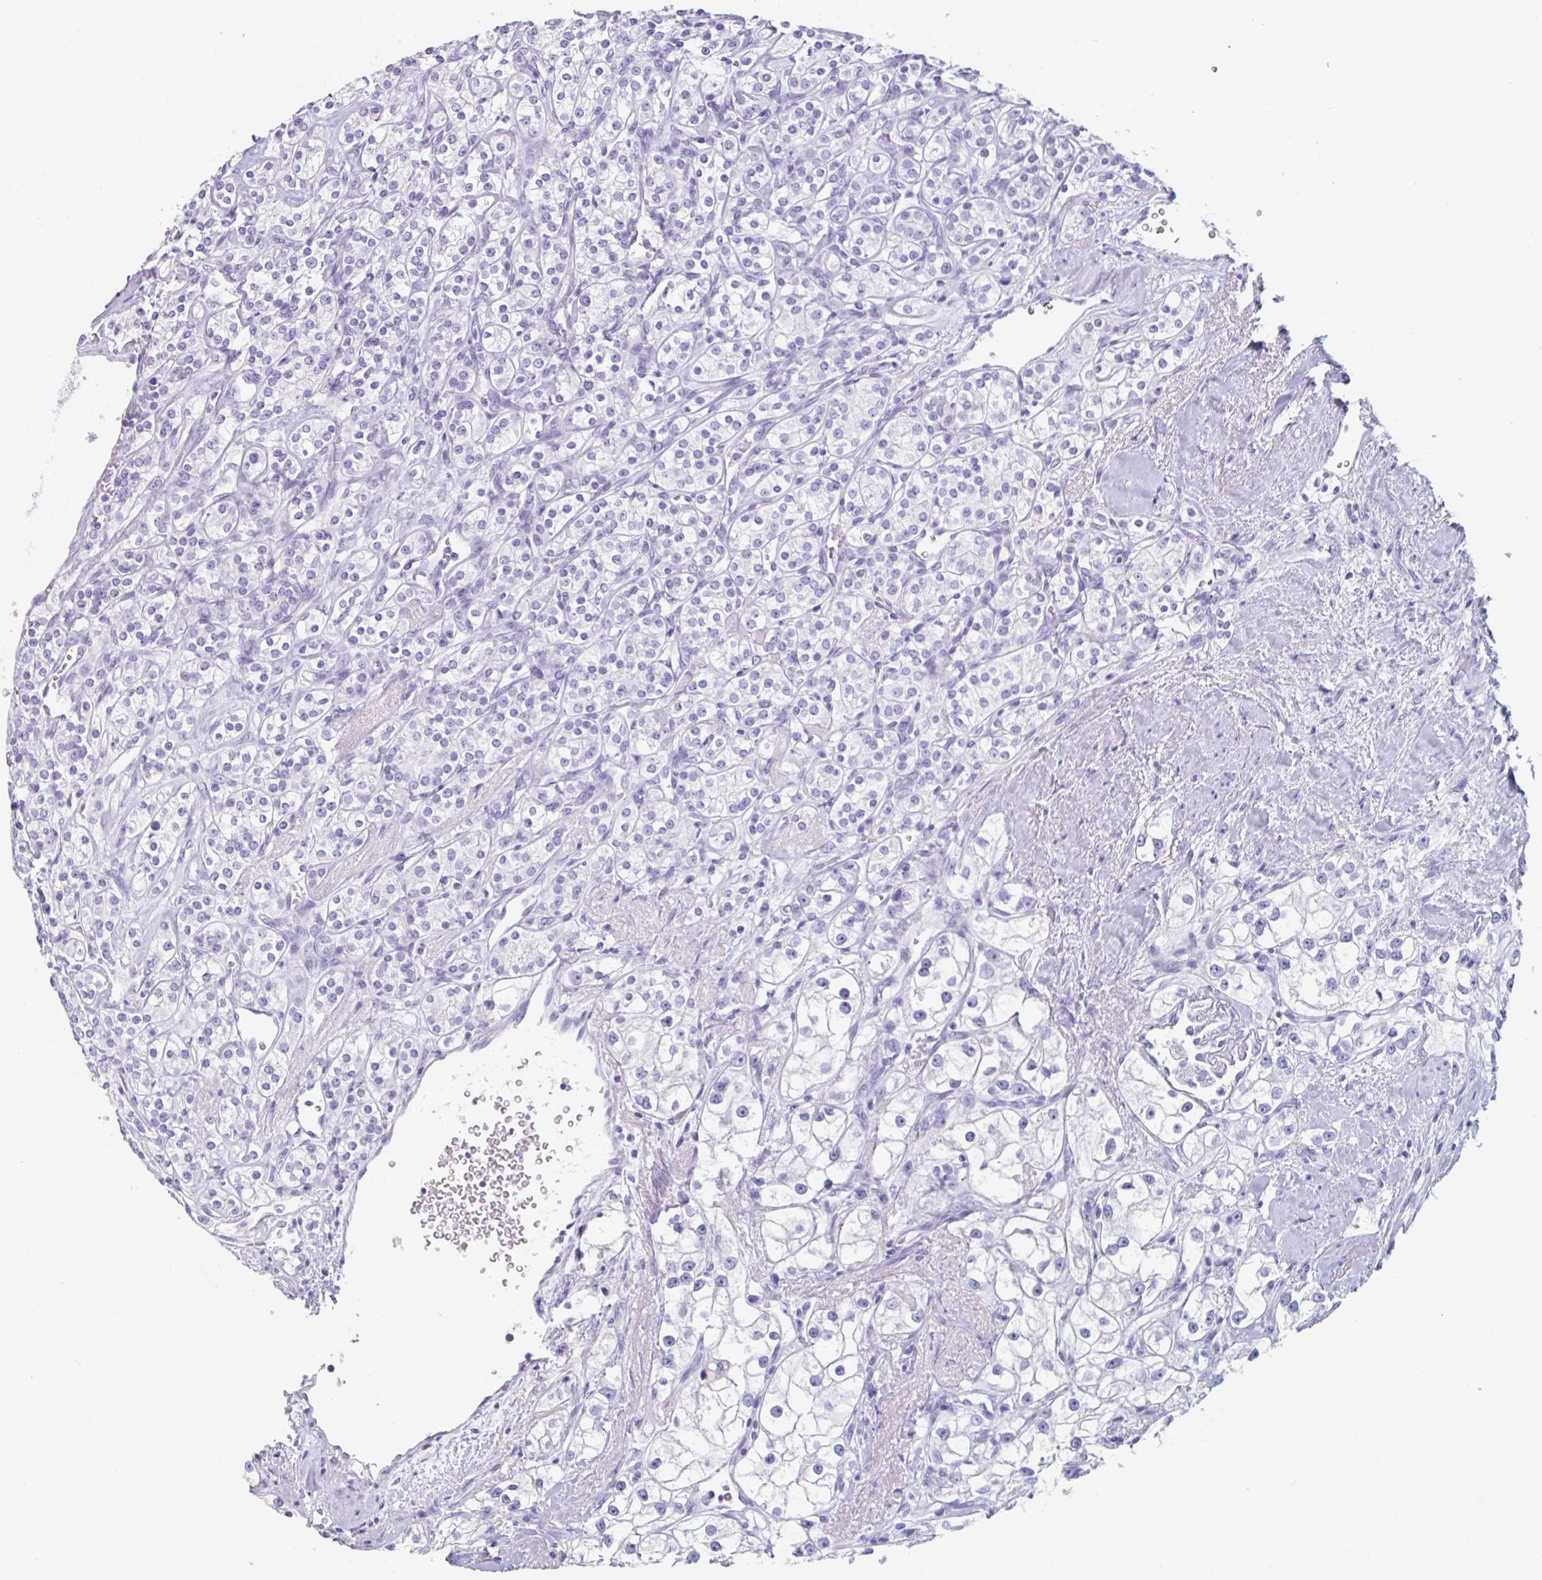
{"staining": {"intensity": "negative", "quantity": "none", "location": "none"}, "tissue": "renal cancer", "cell_type": "Tumor cells", "image_type": "cancer", "snomed": [{"axis": "morphology", "description": "Adenocarcinoma, NOS"}, {"axis": "topography", "description": "Kidney"}], "caption": "An immunohistochemistry histopathology image of adenocarcinoma (renal) is shown. There is no staining in tumor cells of adenocarcinoma (renal).", "gene": "EMC4", "patient": {"sex": "male", "age": 77}}